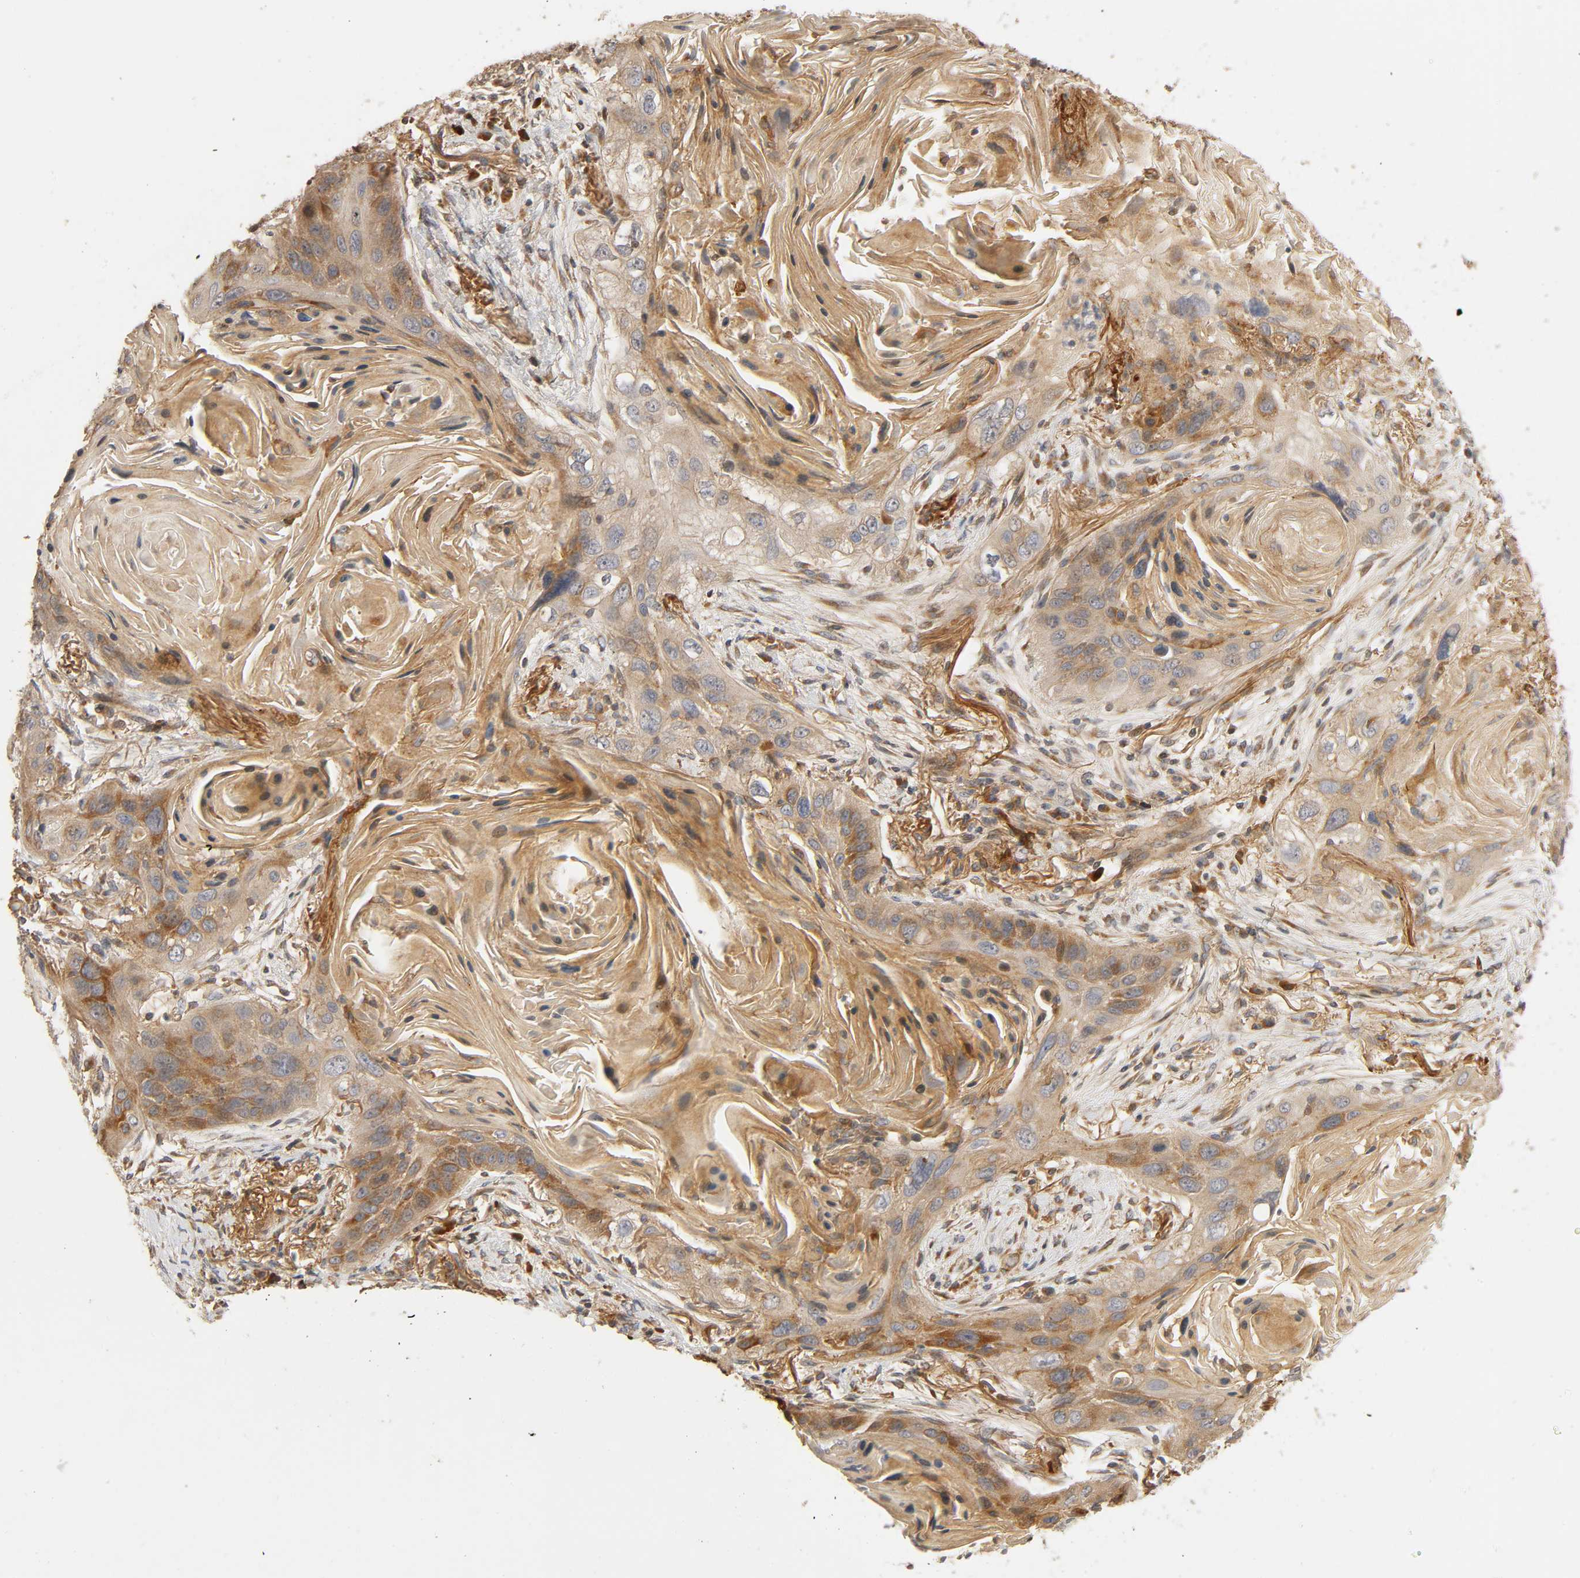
{"staining": {"intensity": "moderate", "quantity": "<25%", "location": "cytoplasmic/membranous"}, "tissue": "lung cancer", "cell_type": "Tumor cells", "image_type": "cancer", "snomed": [{"axis": "morphology", "description": "Squamous cell carcinoma, NOS"}, {"axis": "topography", "description": "Lung"}], "caption": "An image of lung cancer stained for a protein exhibits moderate cytoplasmic/membranous brown staining in tumor cells.", "gene": "SGSM1", "patient": {"sex": "female", "age": 67}}